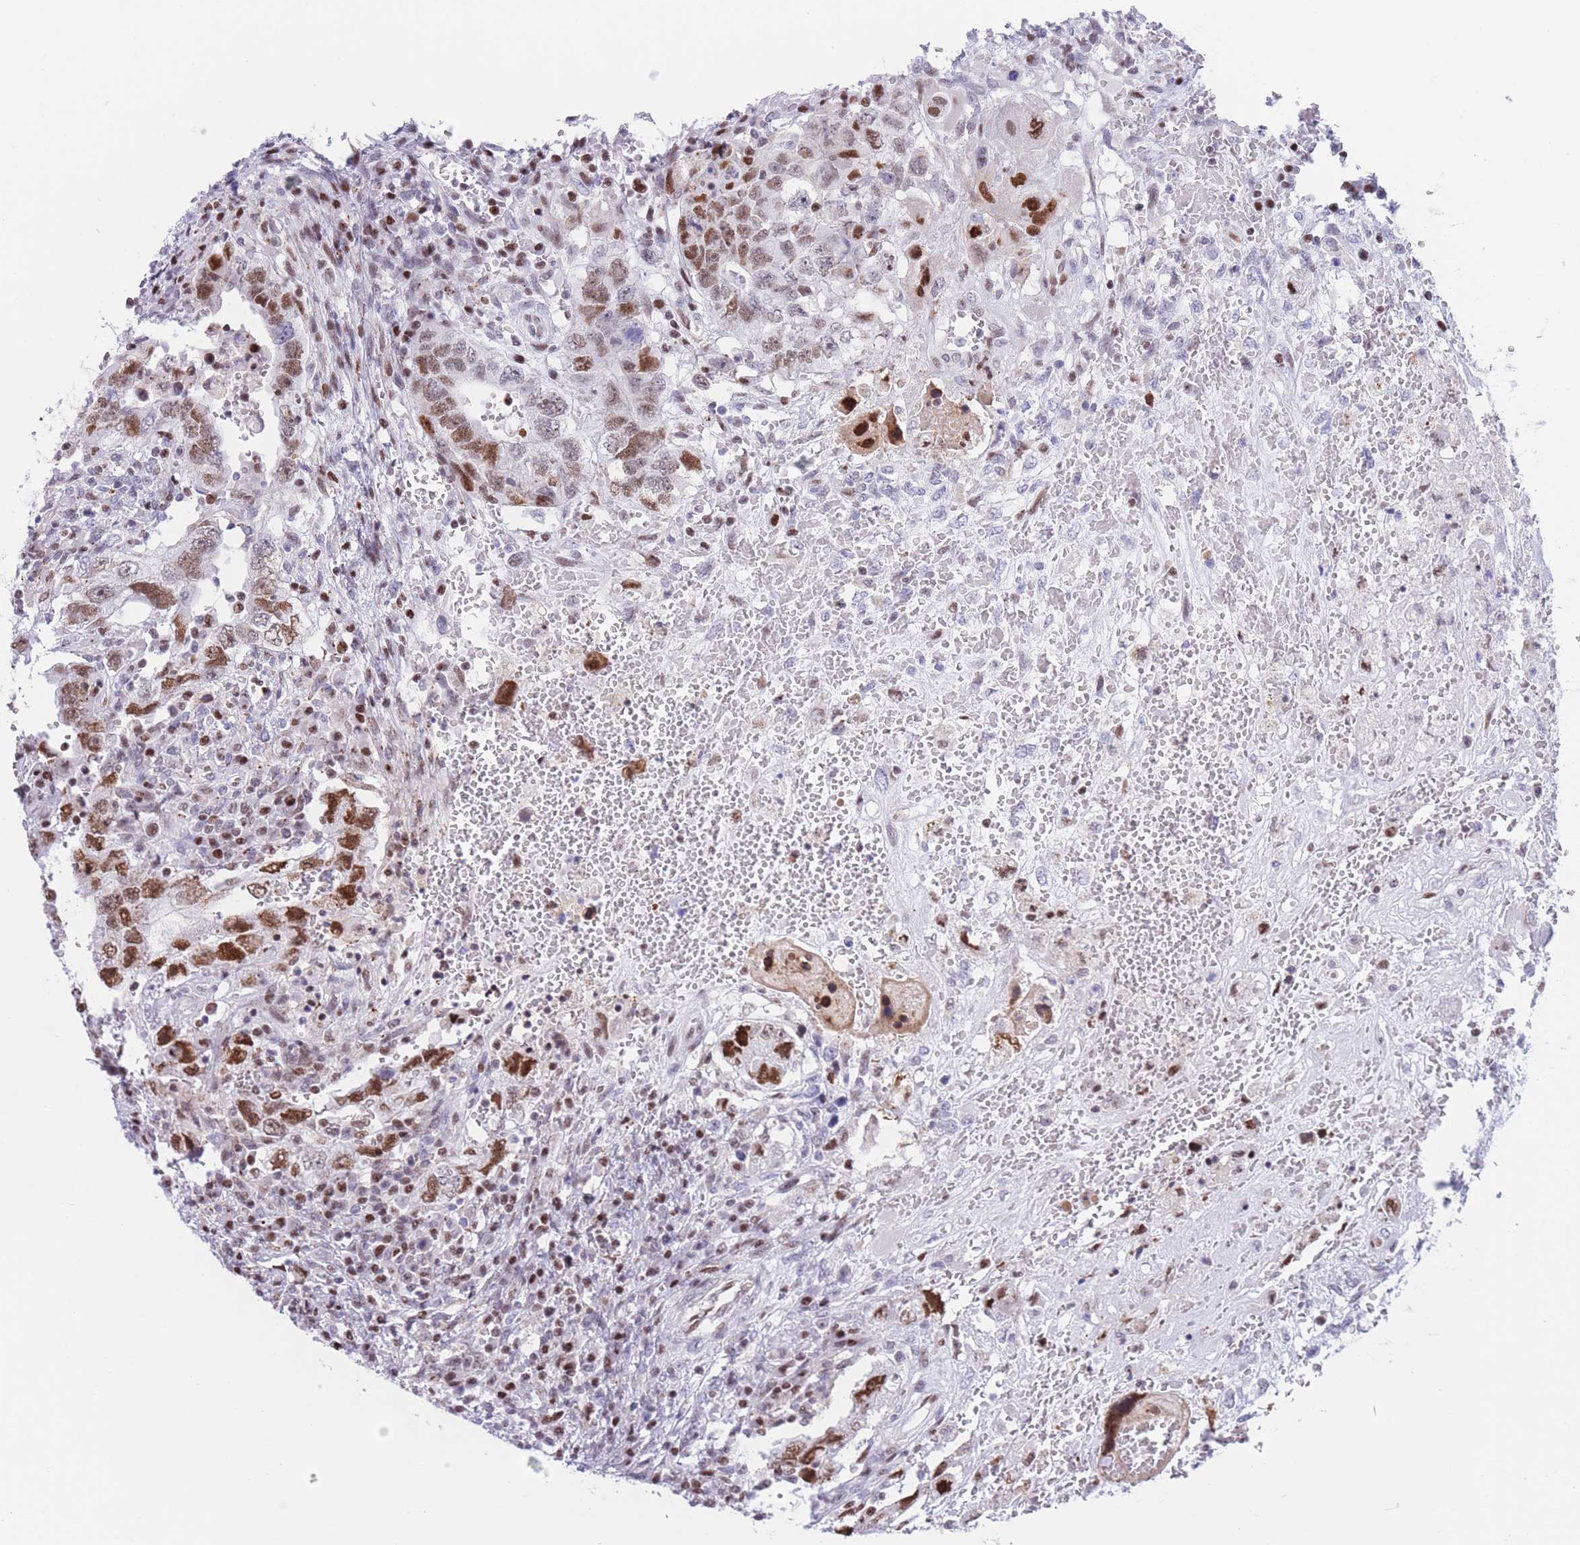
{"staining": {"intensity": "strong", "quantity": "25%-75%", "location": "nuclear"}, "tissue": "testis cancer", "cell_type": "Tumor cells", "image_type": "cancer", "snomed": [{"axis": "morphology", "description": "Carcinoma, Embryonal, NOS"}, {"axis": "topography", "description": "Testis"}], "caption": "Protein expression analysis of human testis cancer reveals strong nuclear staining in approximately 25%-75% of tumor cells. The protein of interest is stained brown, and the nuclei are stained in blue (DAB IHC with brightfield microscopy, high magnification).", "gene": "DNAJC3", "patient": {"sex": "male", "age": 26}}